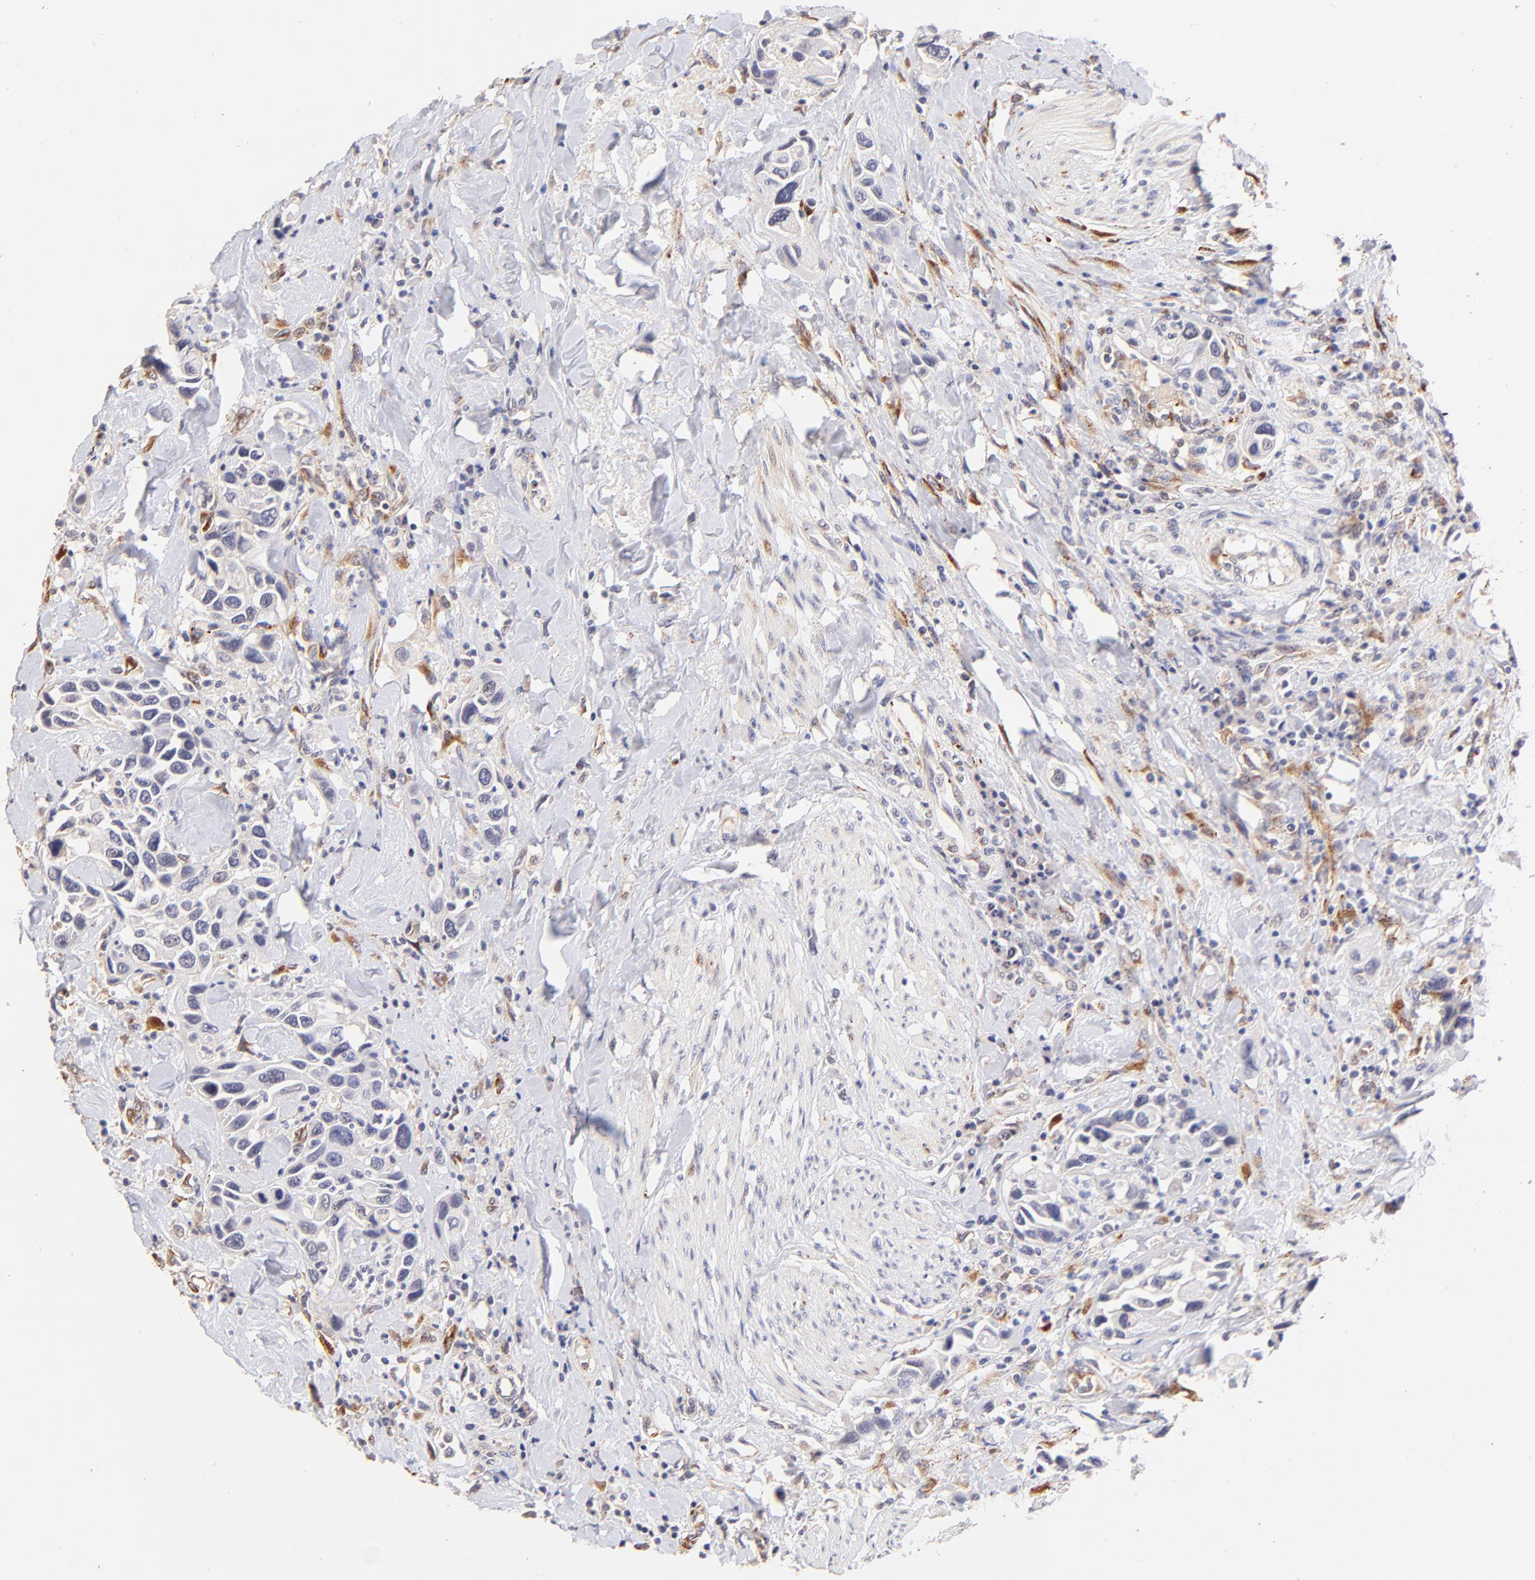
{"staining": {"intensity": "negative", "quantity": "none", "location": "none"}, "tissue": "urothelial cancer", "cell_type": "Tumor cells", "image_type": "cancer", "snomed": [{"axis": "morphology", "description": "Urothelial carcinoma, High grade"}, {"axis": "topography", "description": "Urinary bladder"}], "caption": "Protein analysis of high-grade urothelial carcinoma shows no significant staining in tumor cells.", "gene": "SPARC", "patient": {"sex": "male", "age": 66}}